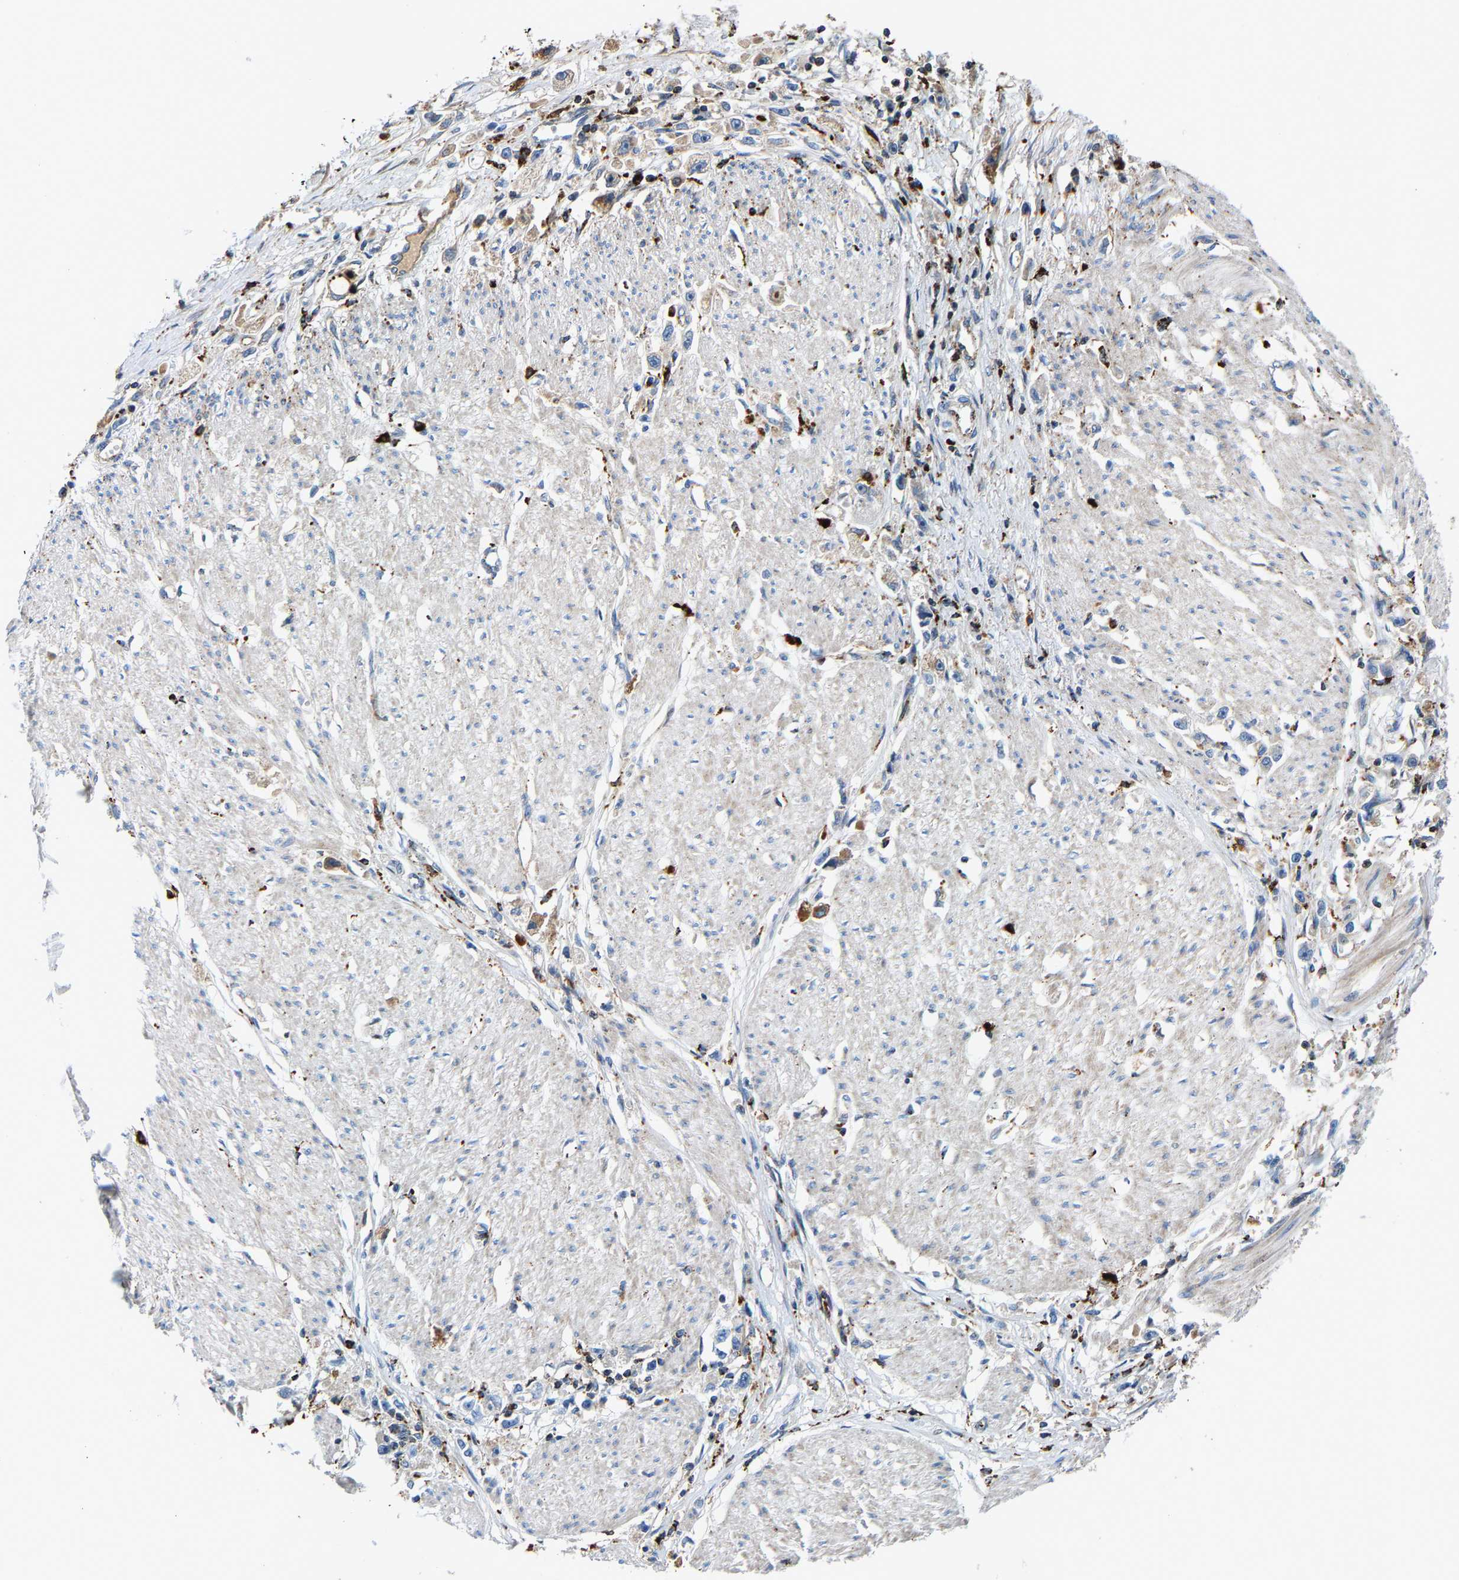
{"staining": {"intensity": "negative", "quantity": "none", "location": "none"}, "tissue": "stomach cancer", "cell_type": "Tumor cells", "image_type": "cancer", "snomed": [{"axis": "morphology", "description": "Adenocarcinoma, NOS"}, {"axis": "topography", "description": "Stomach"}], "caption": "This photomicrograph is of adenocarcinoma (stomach) stained with immunohistochemistry to label a protein in brown with the nuclei are counter-stained blue. There is no expression in tumor cells.", "gene": "DPP7", "patient": {"sex": "female", "age": 59}}